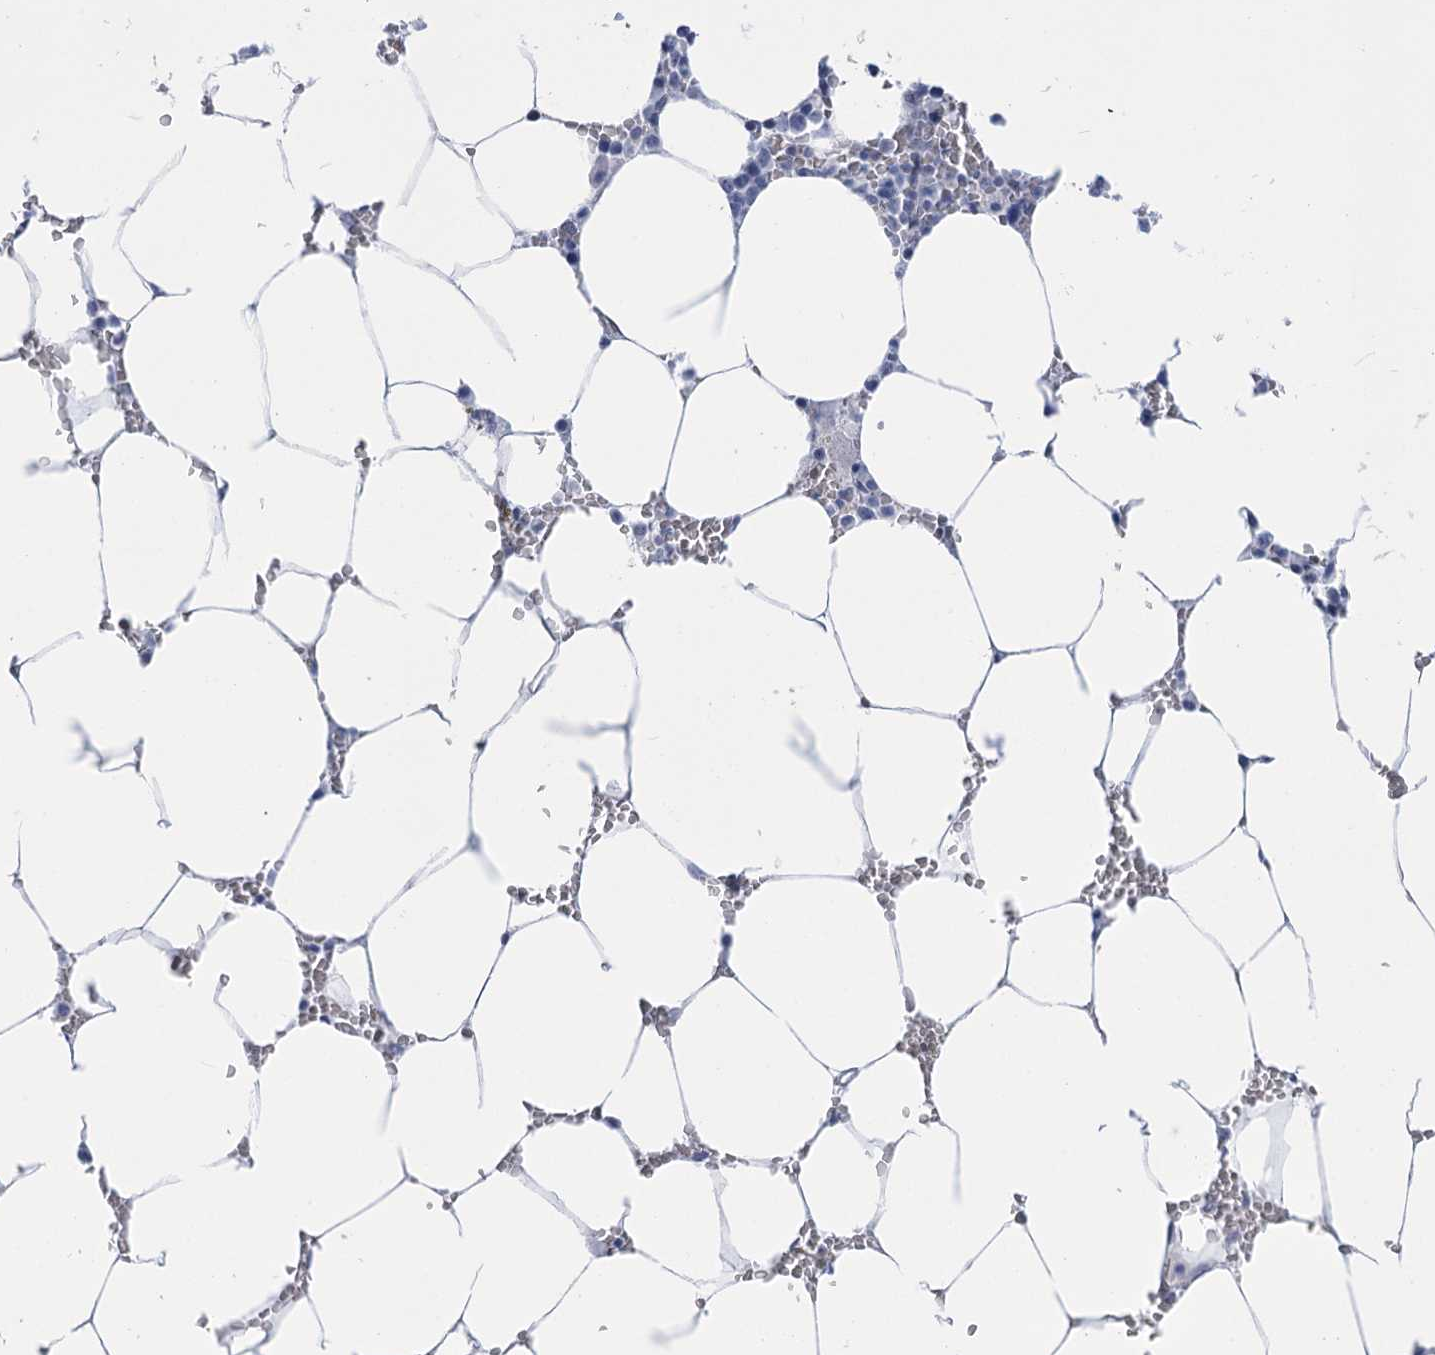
{"staining": {"intensity": "negative", "quantity": "none", "location": "none"}, "tissue": "bone marrow", "cell_type": "Hematopoietic cells", "image_type": "normal", "snomed": [{"axis": "morphology", "description": "Normal tissue, NOS"}, {"axis": "topography", "description": "Bone marrow"}], "caption": "High magnification brightfield microscopy of normal bone marrow stained with DAB (3,3'-diaminobenzidine) (brown) and counterstained with hematoxylin (blue): hematopoietic cells show no significant staining.", "gene": "HORMAD1", "patient": {"sex": "male", "age": 70}}